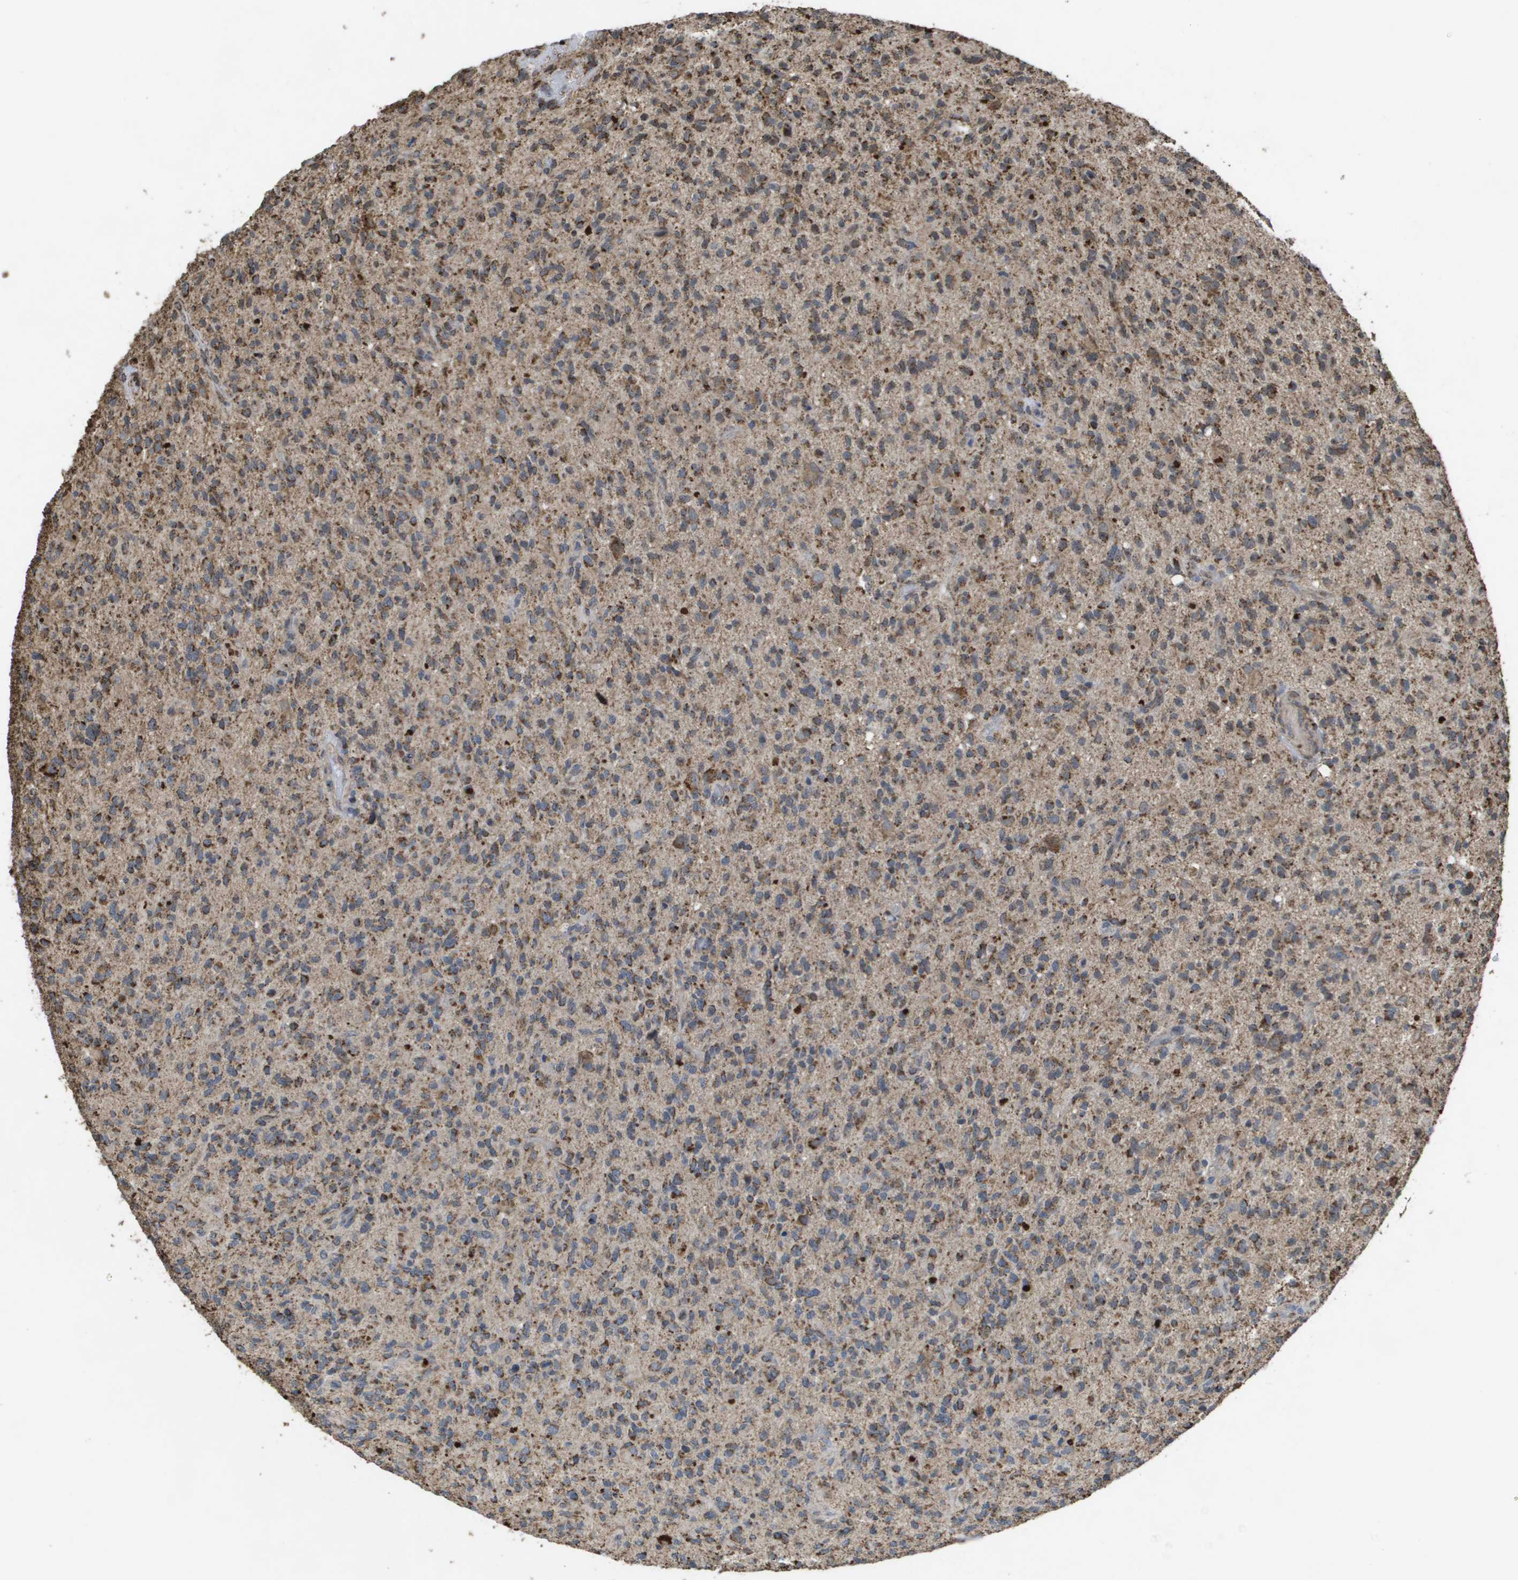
{"staining": {"intensity": "moderate", "quantity": ">75%", "location": "cytoplasmic/membranous"}, "tissue": "glioma", "cell_type": "Tumor cells", "image_type": "cancer", "snomed": [{"axis": "morphology", "description": "Glioma, malignant, High grade"}, {"axis": "topography", "description": "Brain"}], "caption": "Human glioma stained with a protein marker exhibits moderate staining in tumor cells.", "gene": "HSPE1", "patient": {"sex": "male", "age": 71}}